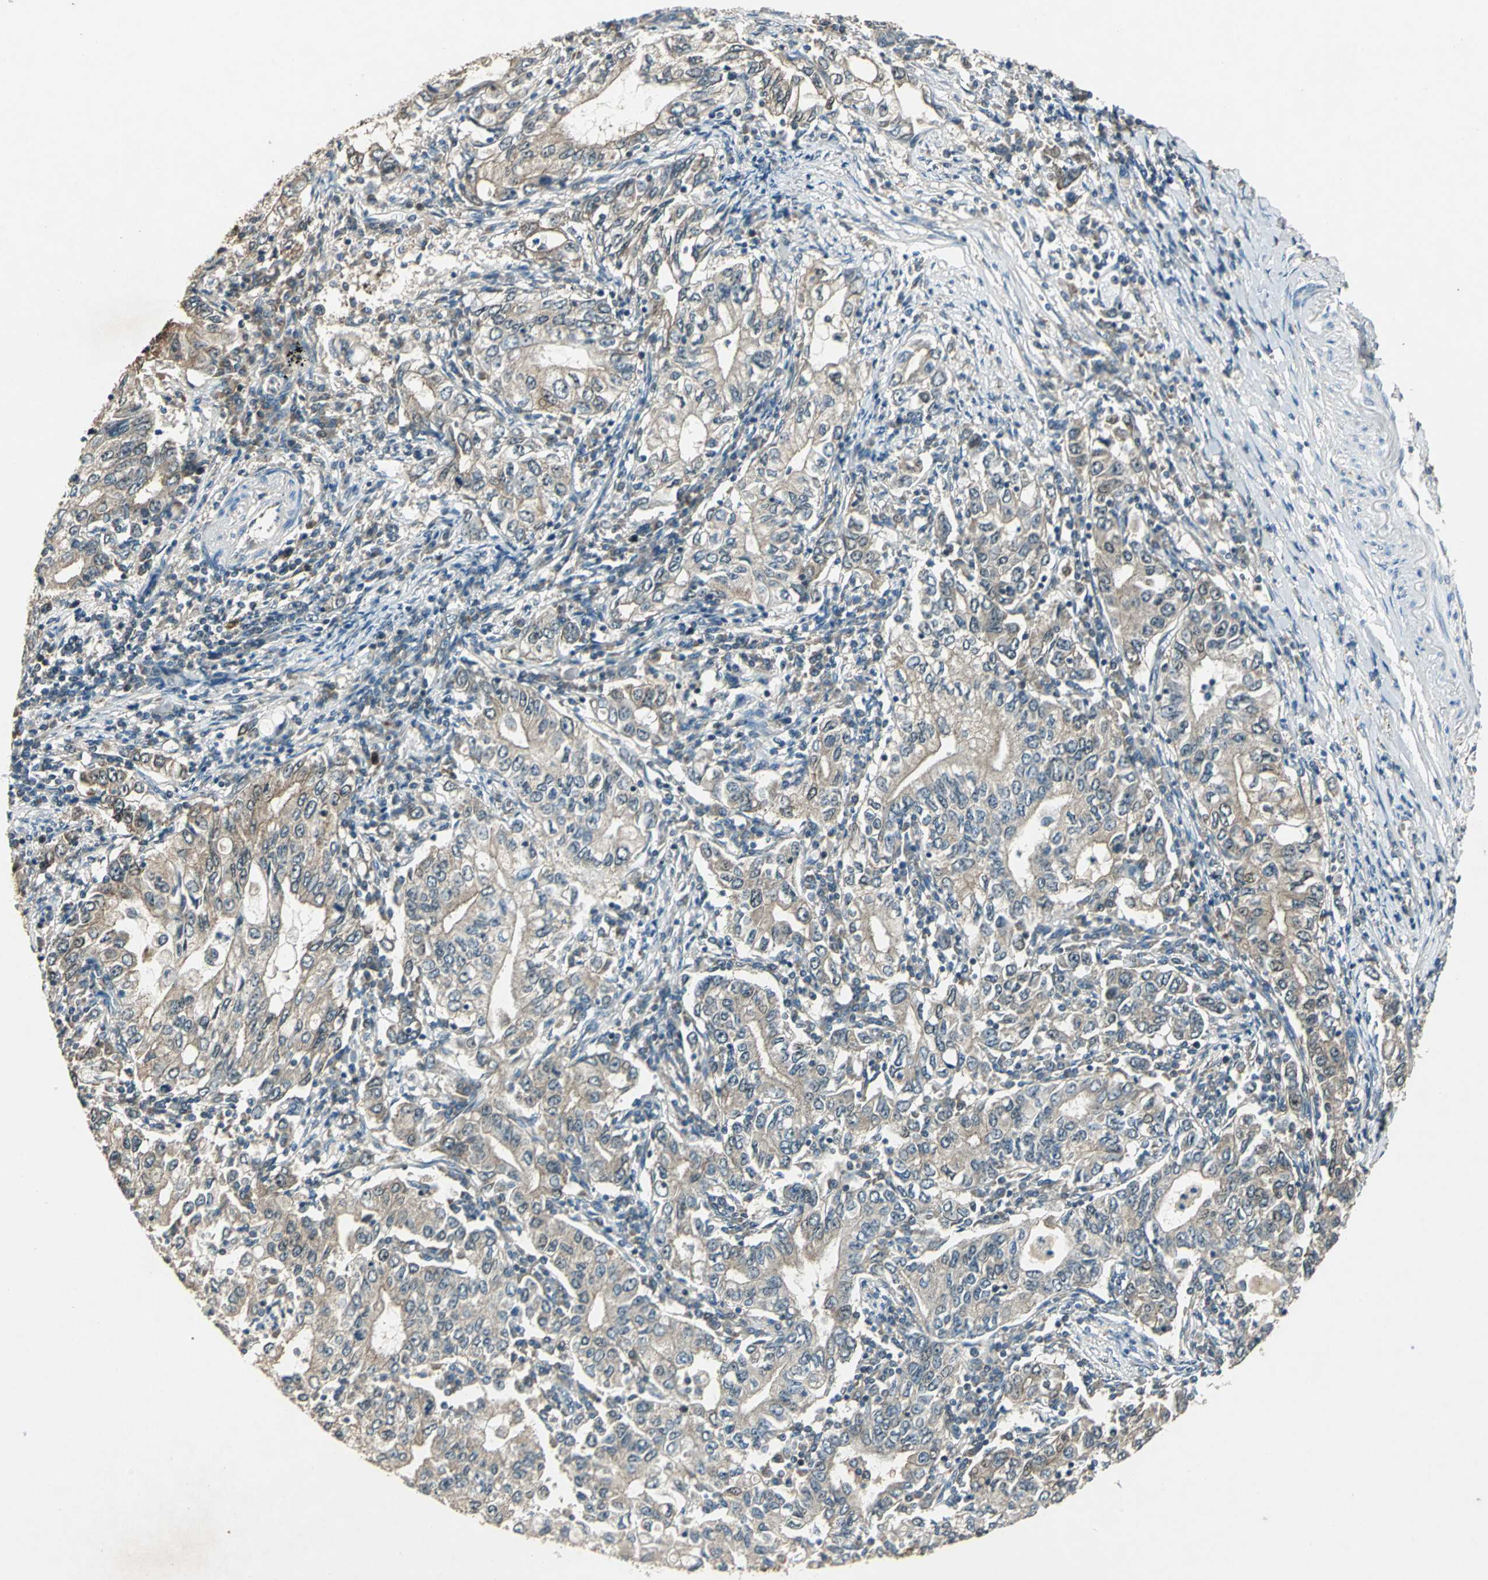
{"staining": {"intensity": "weak", "quantity": ">75%", "location": "cytoplasmic/membranous"}, "tissue": "stomach cancer", "cell_type": "Tumor cells", "image_type": "cancer", "snomed": [{"axis": "morphology", "description": "Adenocarcinoma, NOS"}, {"axis": "topography", "description": "Stomach, lower"}], "caption": "Protein expression by immunohistochemistry (IHC) reveals weak cytoplasmic/membranous expression in approximately >75% of tumor cells in stomach cancer (adenocarcinoma).", "gene": "AHSA1", "patient": {"sex": "female", "age": 72}}